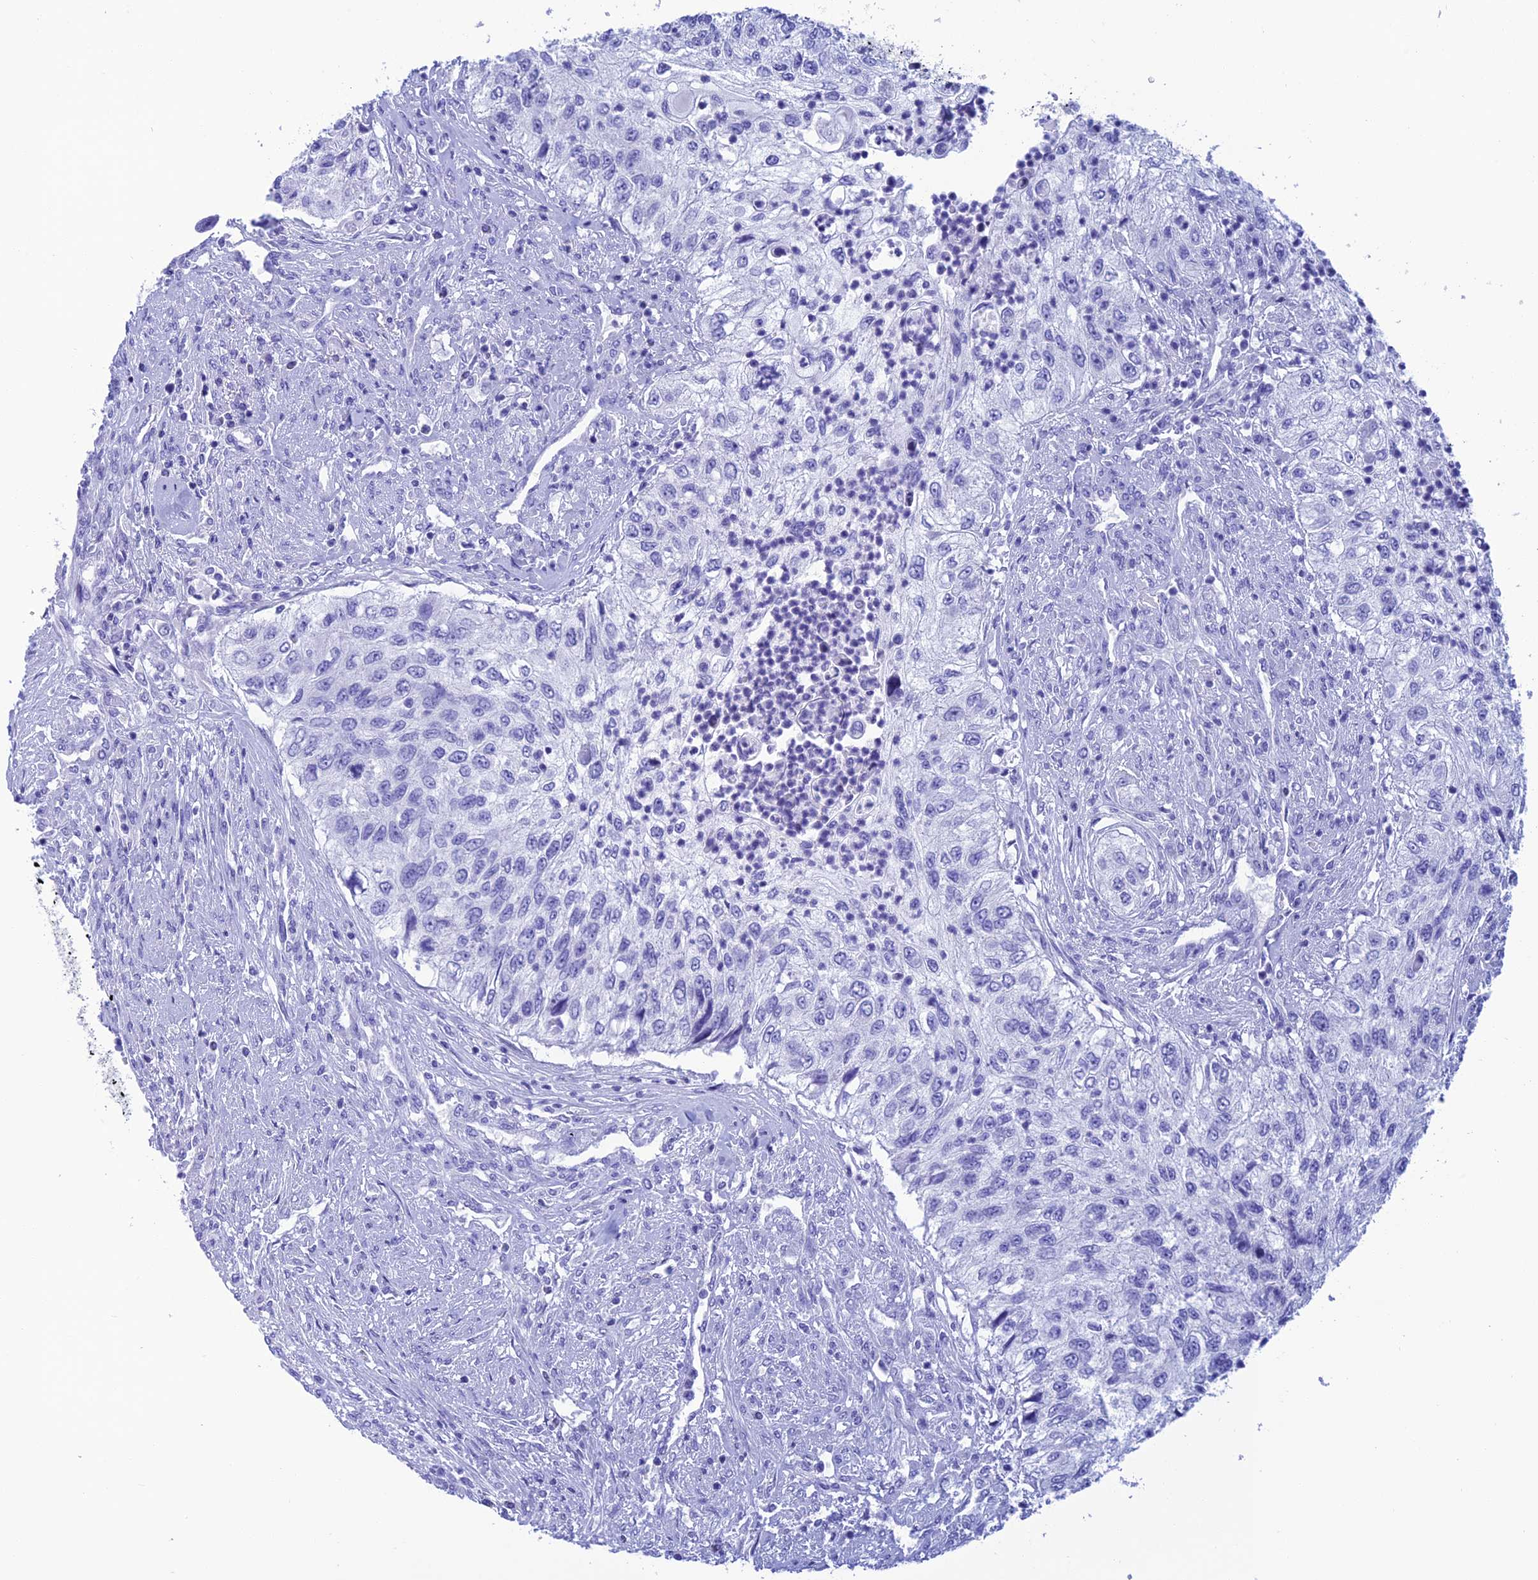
{"staining": {"intensity": "negative", "quantity": "none", "location": "none"}, "tissue": "urothelial cancer", "cell_type": "Tumor cells", "image_type": "cancer", "snomed": [{"axis": "morphology", "description": "Urothelial carcinoma, High grade"}, {"axis": "topography", "description": "Urinary bladder"}], "caption": "DAB (3,3'-diaminobenzidine) immunohistochemical staining of urothelial cancer exhibits no significant expression in tumor cells.", "gene": "NXPE4", "patient": {"sex": "female", "age": 60}}